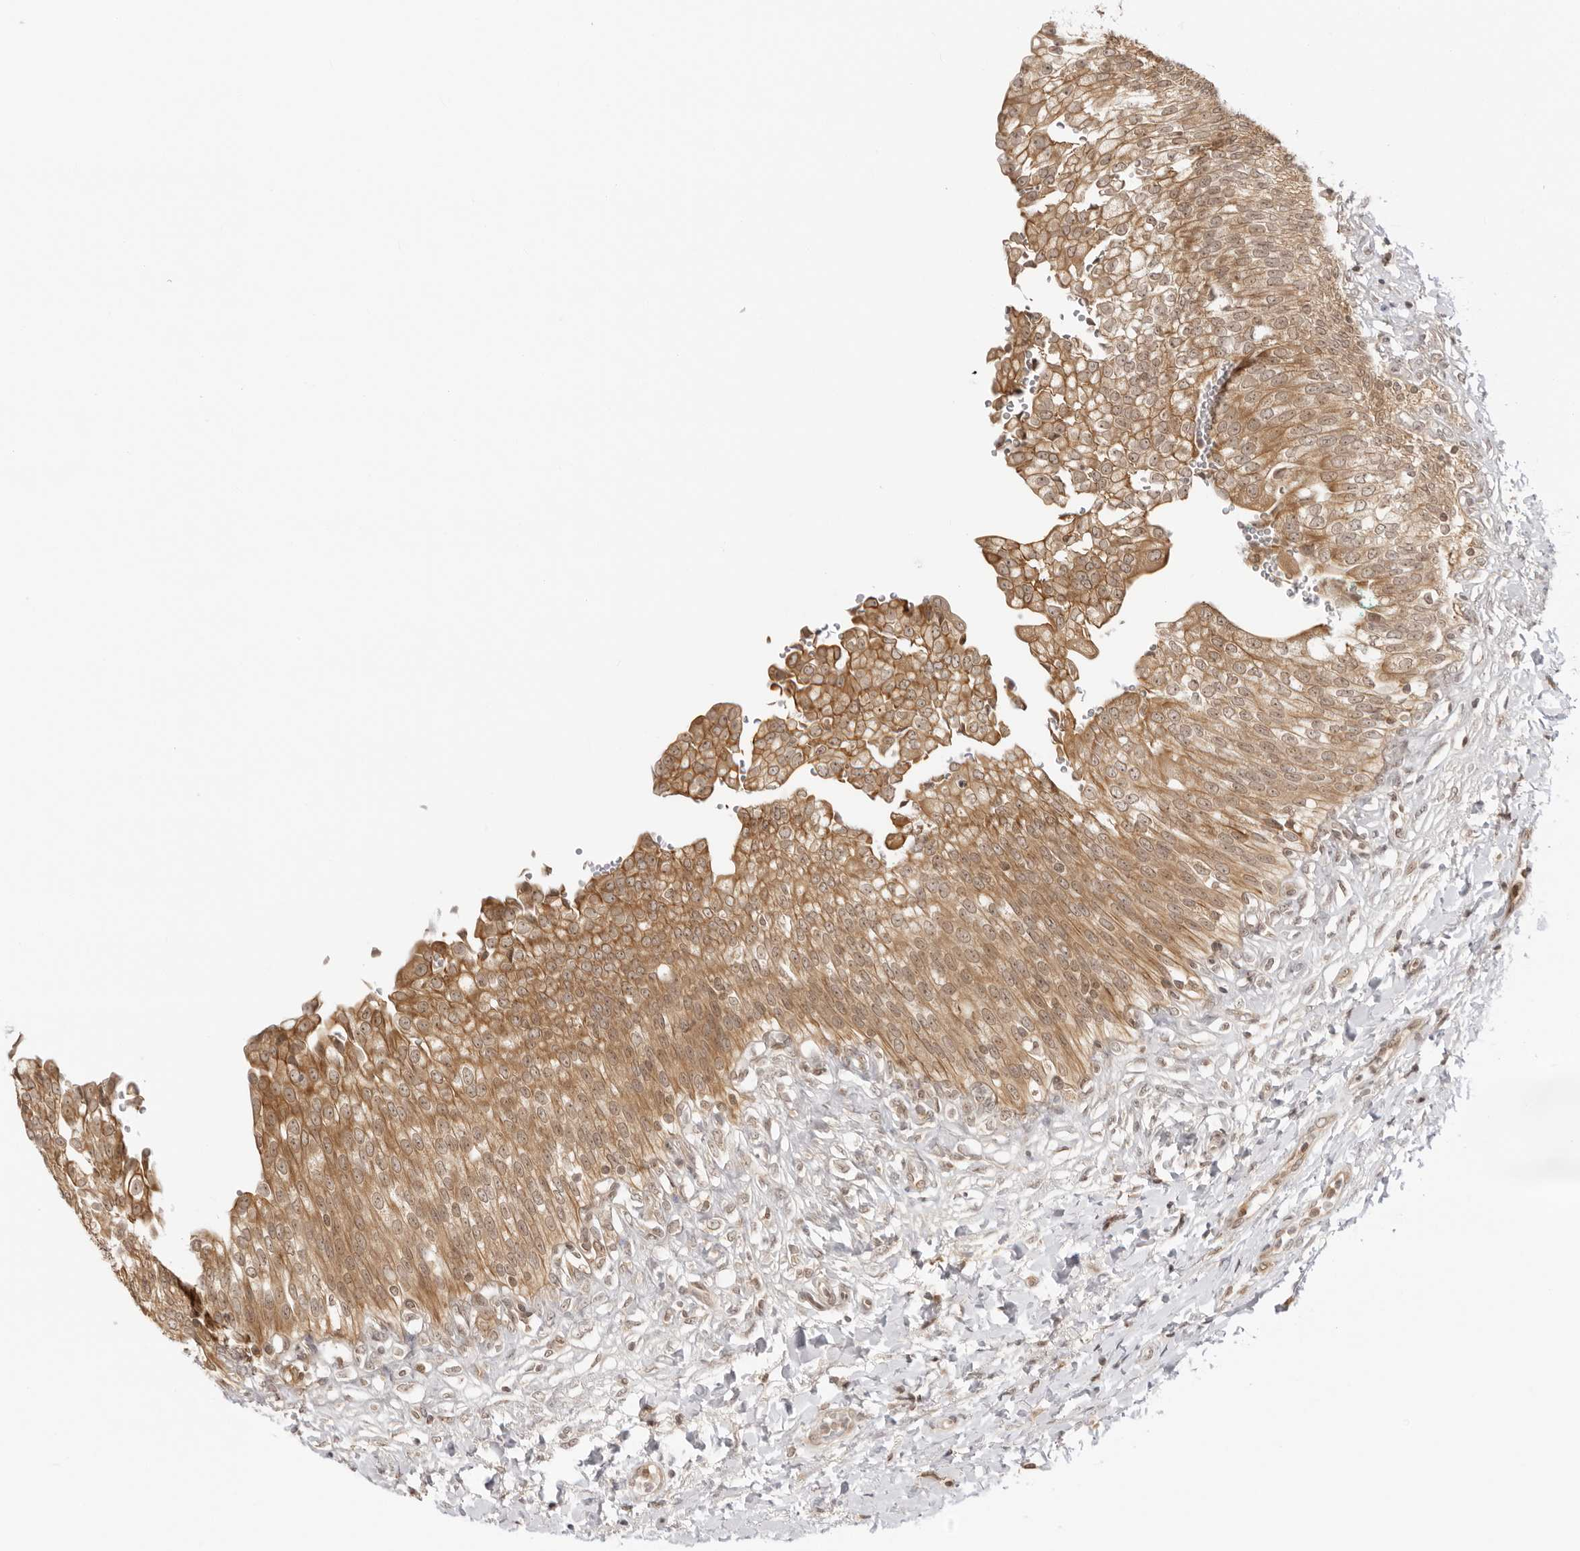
{"staining": {"intensity": "moderate", "quantity": ">75%", "location": "cytoplasmic/membranous"}, "tissue": "urinary bladder", "cell_type": "Urothelial cells", "image_type": "normal", "snomed": [{"axis": "morphology", "description": "Urothelial carcinoma, High grade"}, {"axis": "topography", "description": "Urinary bladder"}], "caption": "Urothelial cells exhibit medium levels of moderate cytoplasmic/membranous positivity in approximately >75% of cells in unremarkable urinary bladder. Ihc stains the protein in brown and the nuclei are stained blue.", "gene": "PRRC2C", "patient": {"sex": "male", "age": 46}}